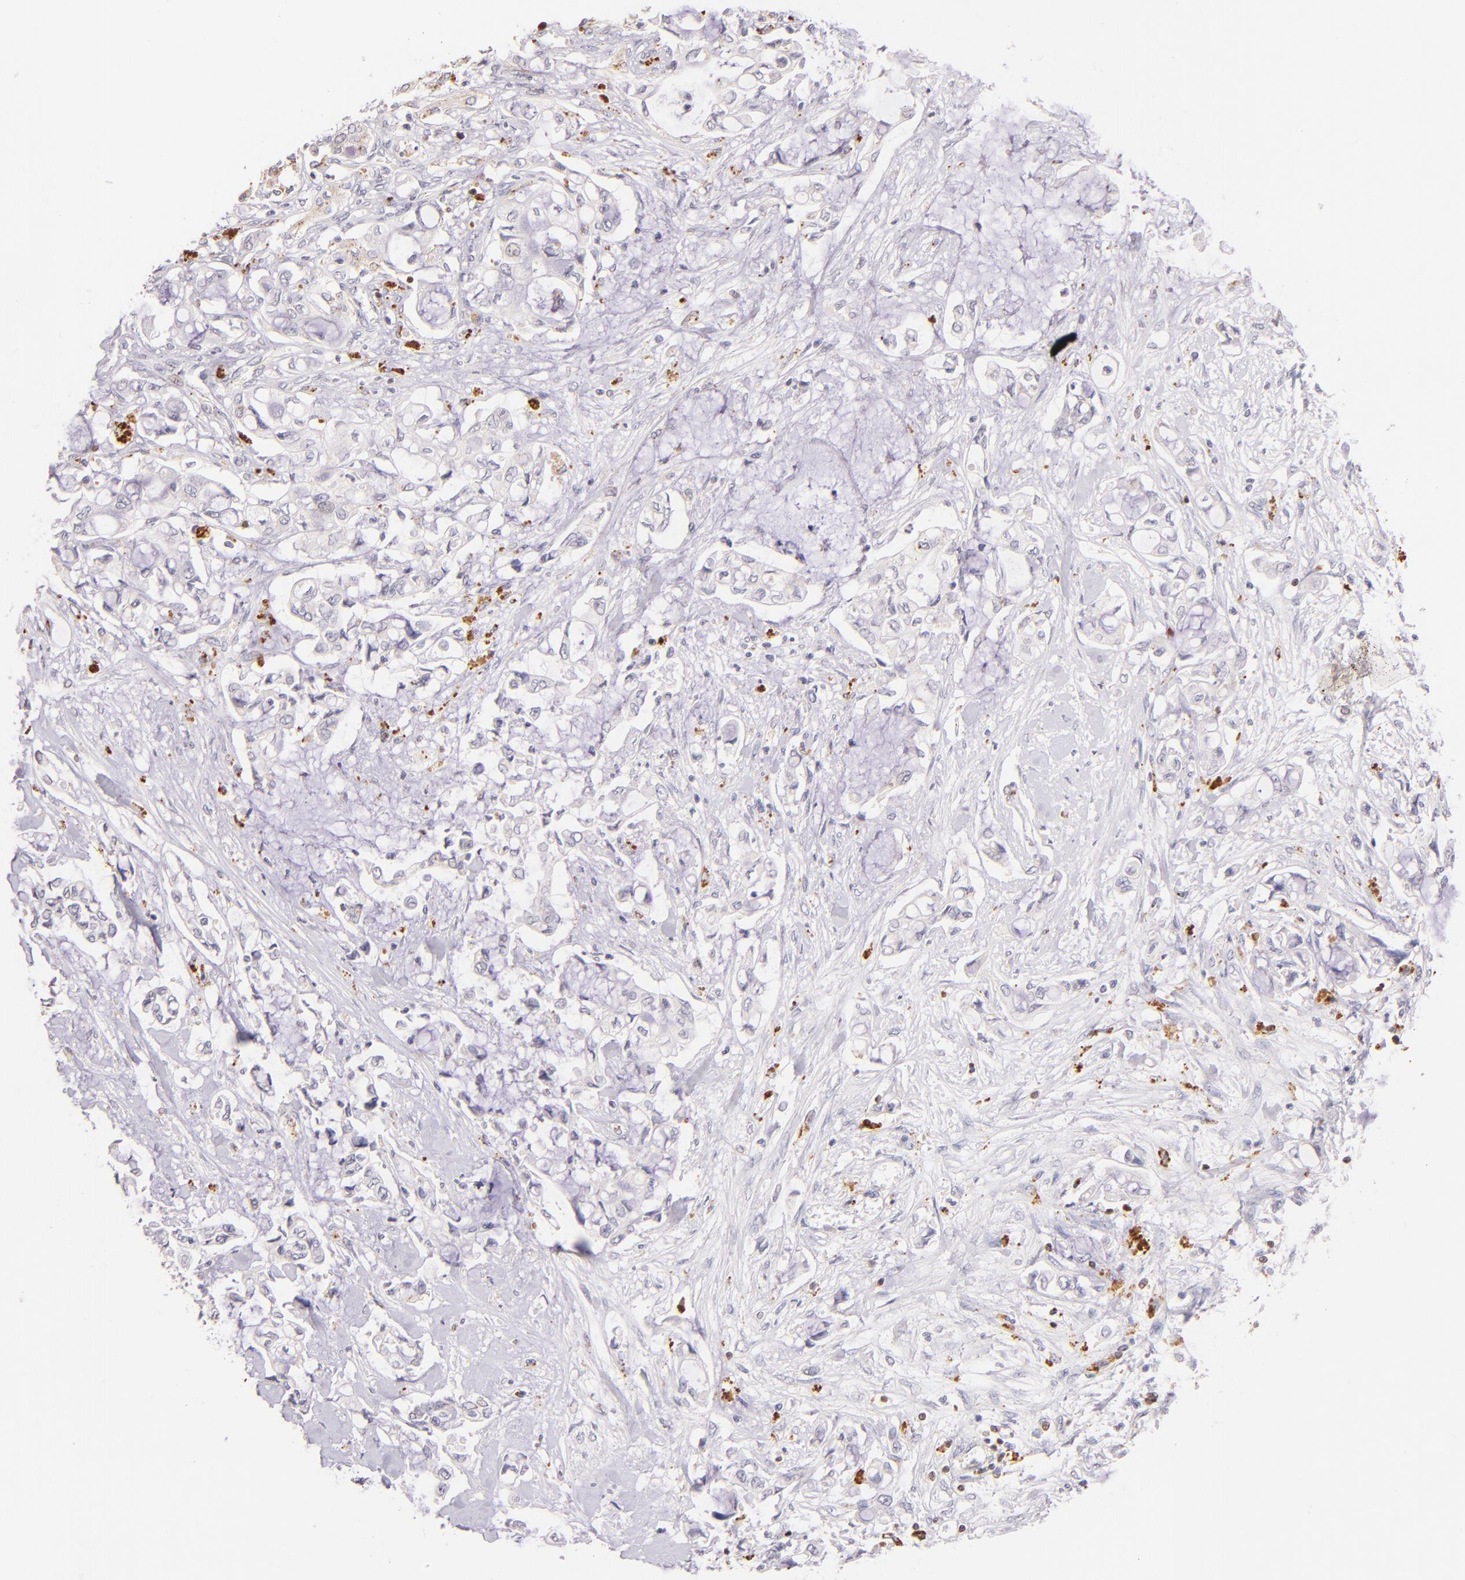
{"staining": {"intensity": "negative", "quantity": "none", "location": "none"}, "tissue": "pancreatic cancer", "cell_type": "Tumor cells", "image_type": "cancer", "snomed": [{"axis": "morphology", "description": "Adenocarcinoma, NOS"}, {"axis": "topography", "description": "Pancreas"}], "caption": "This histopathology image is of pancreatic cancer (adenocarcinoma) stained with IHC to label a protein in brown with the nuclei are counter-stained blue. There is no staining in tumor cells.", "gene": "ZAP70", "patient": {"sex": "female", "age": 70}}